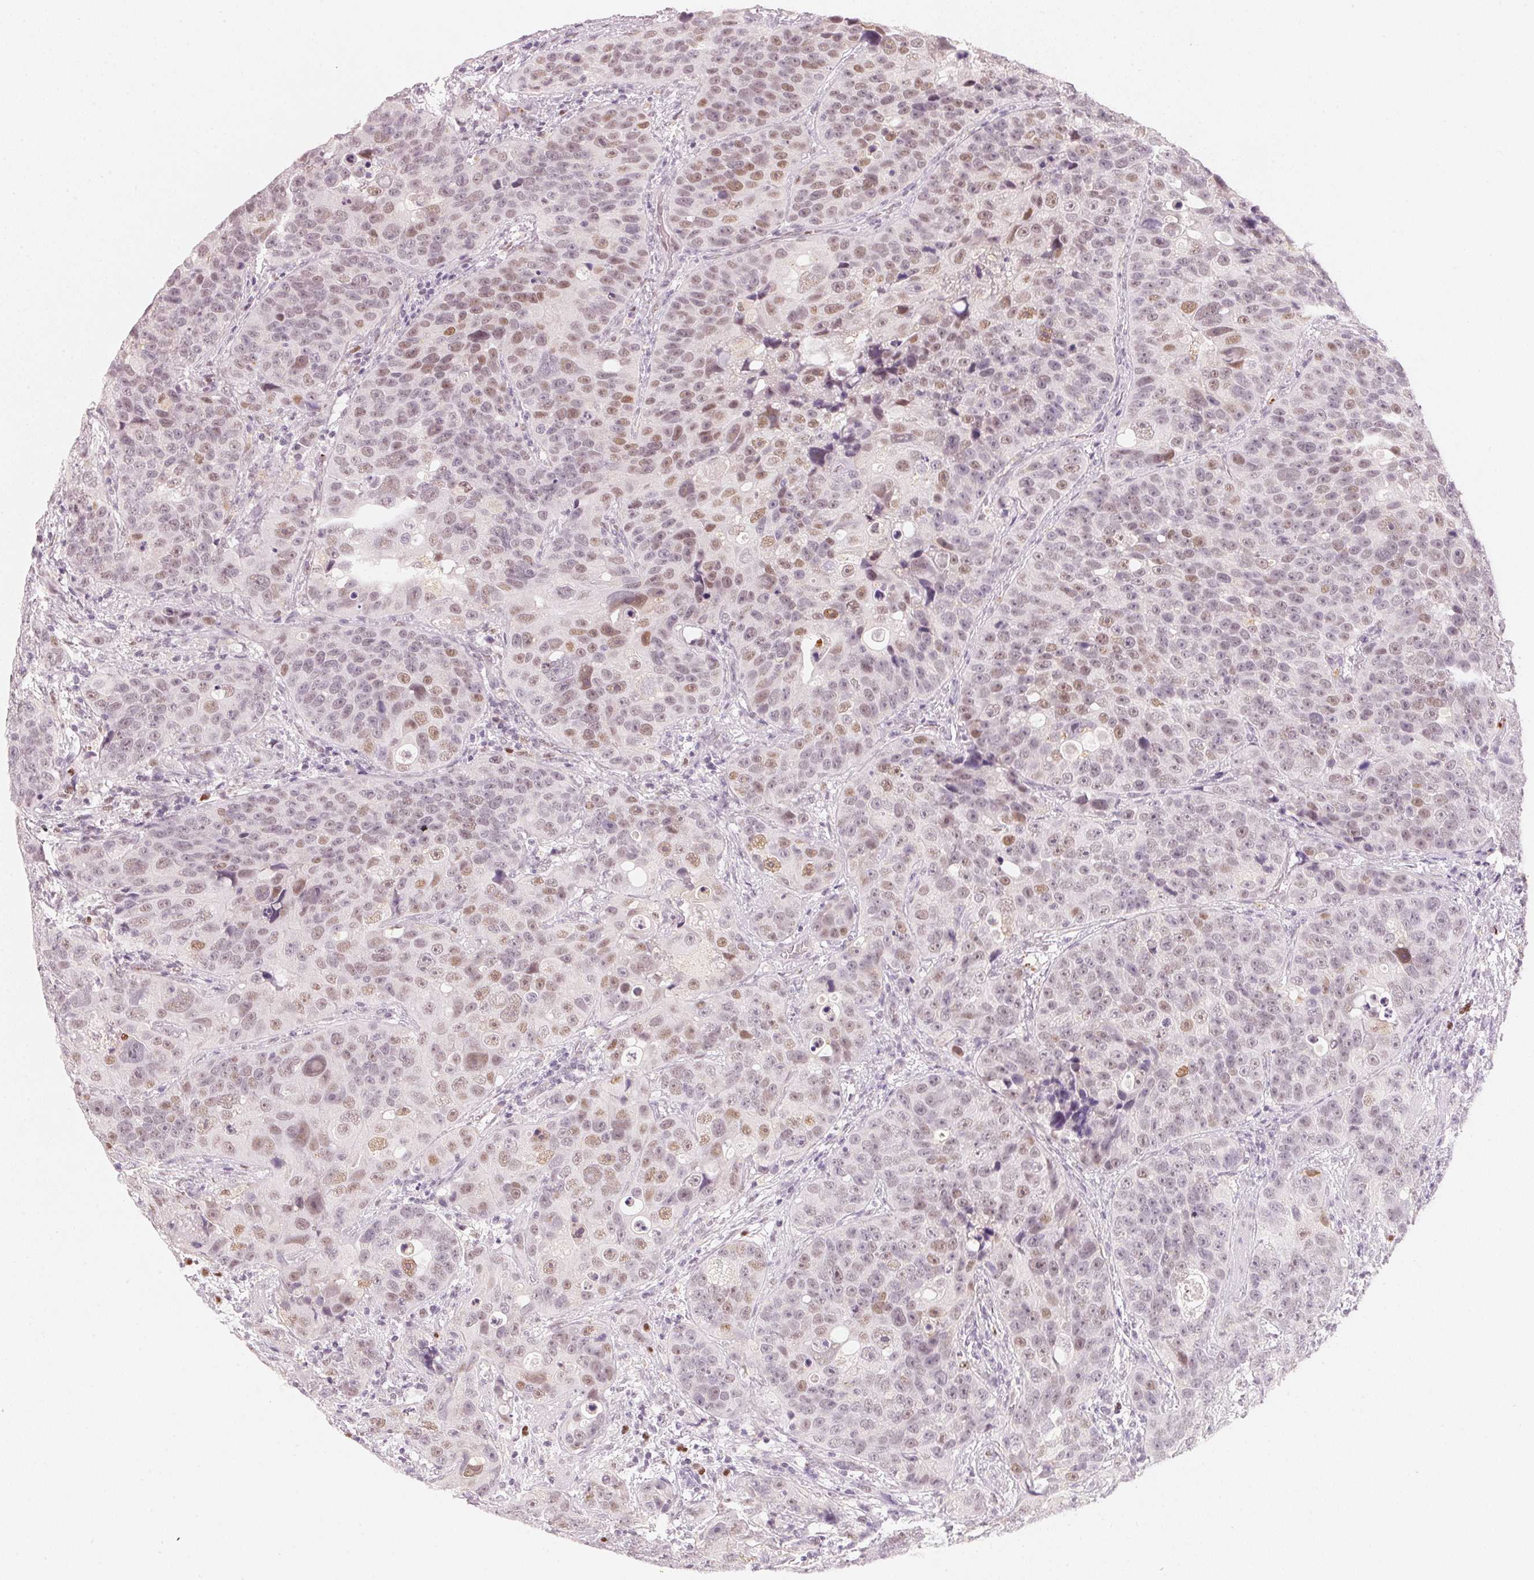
{"staining": {"intensity": "weak", "quantity": ">75%", "location": "nuclear"}, "tissue": "urothelial cancer", "cell_type": "Tumor cells", "image_type": "cancer", "snomed": [{"axis": "morphology", "description": "Urothelial carcinoma, NOS"}, {"axis": "topography", "description": "Urinary bladder"}], "caption": "There is low levels of weak nuclear staining in tumor cells of transitional cell carcinoma, as demonstrated by immunohistochemical staining (brown color).", "gene": "ARHGAP22", "patient": {"sex": "male", "age": 52}}